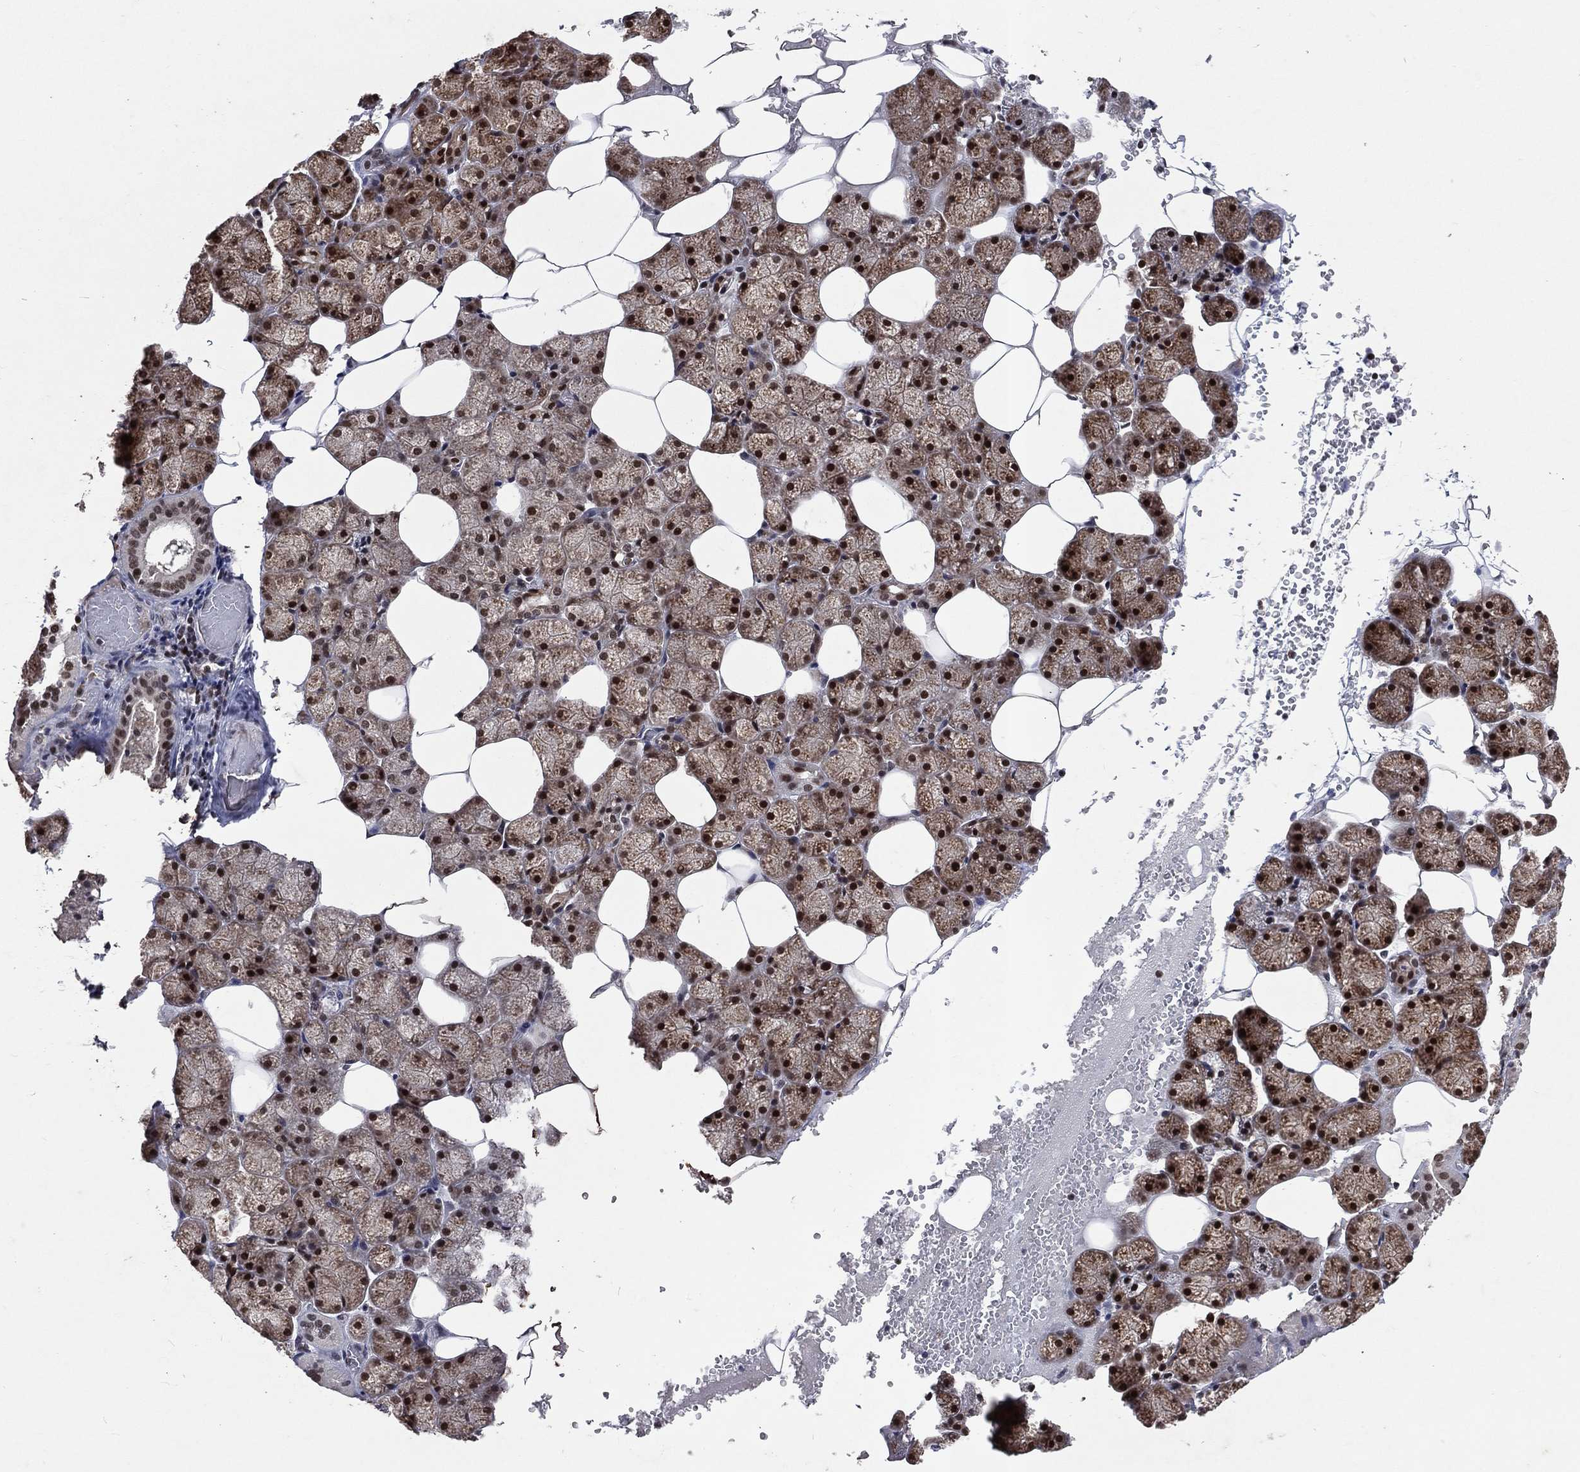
{"staining": {"intensity": "strong", "quantity": "25%-75%", "location": "cytoplasmic/membranous,nuclear"}, "tissue": "salivary gland", "cell_type": "Glandular cells", "image_type": "normal", "snomed": [{"axis": "morphology", "description": "Normal tissue, NOS"}, {"axis": "topography", "description": "Salivary gland"}], "caption": "Salivary gland stained with a brown dye reveals strong cytoplasmic/membranous,nuclear positive expression in about 25%-75% of glandular cells.", "gene": "DMAP1", "patient": {"sex": "male", "age": 38}}